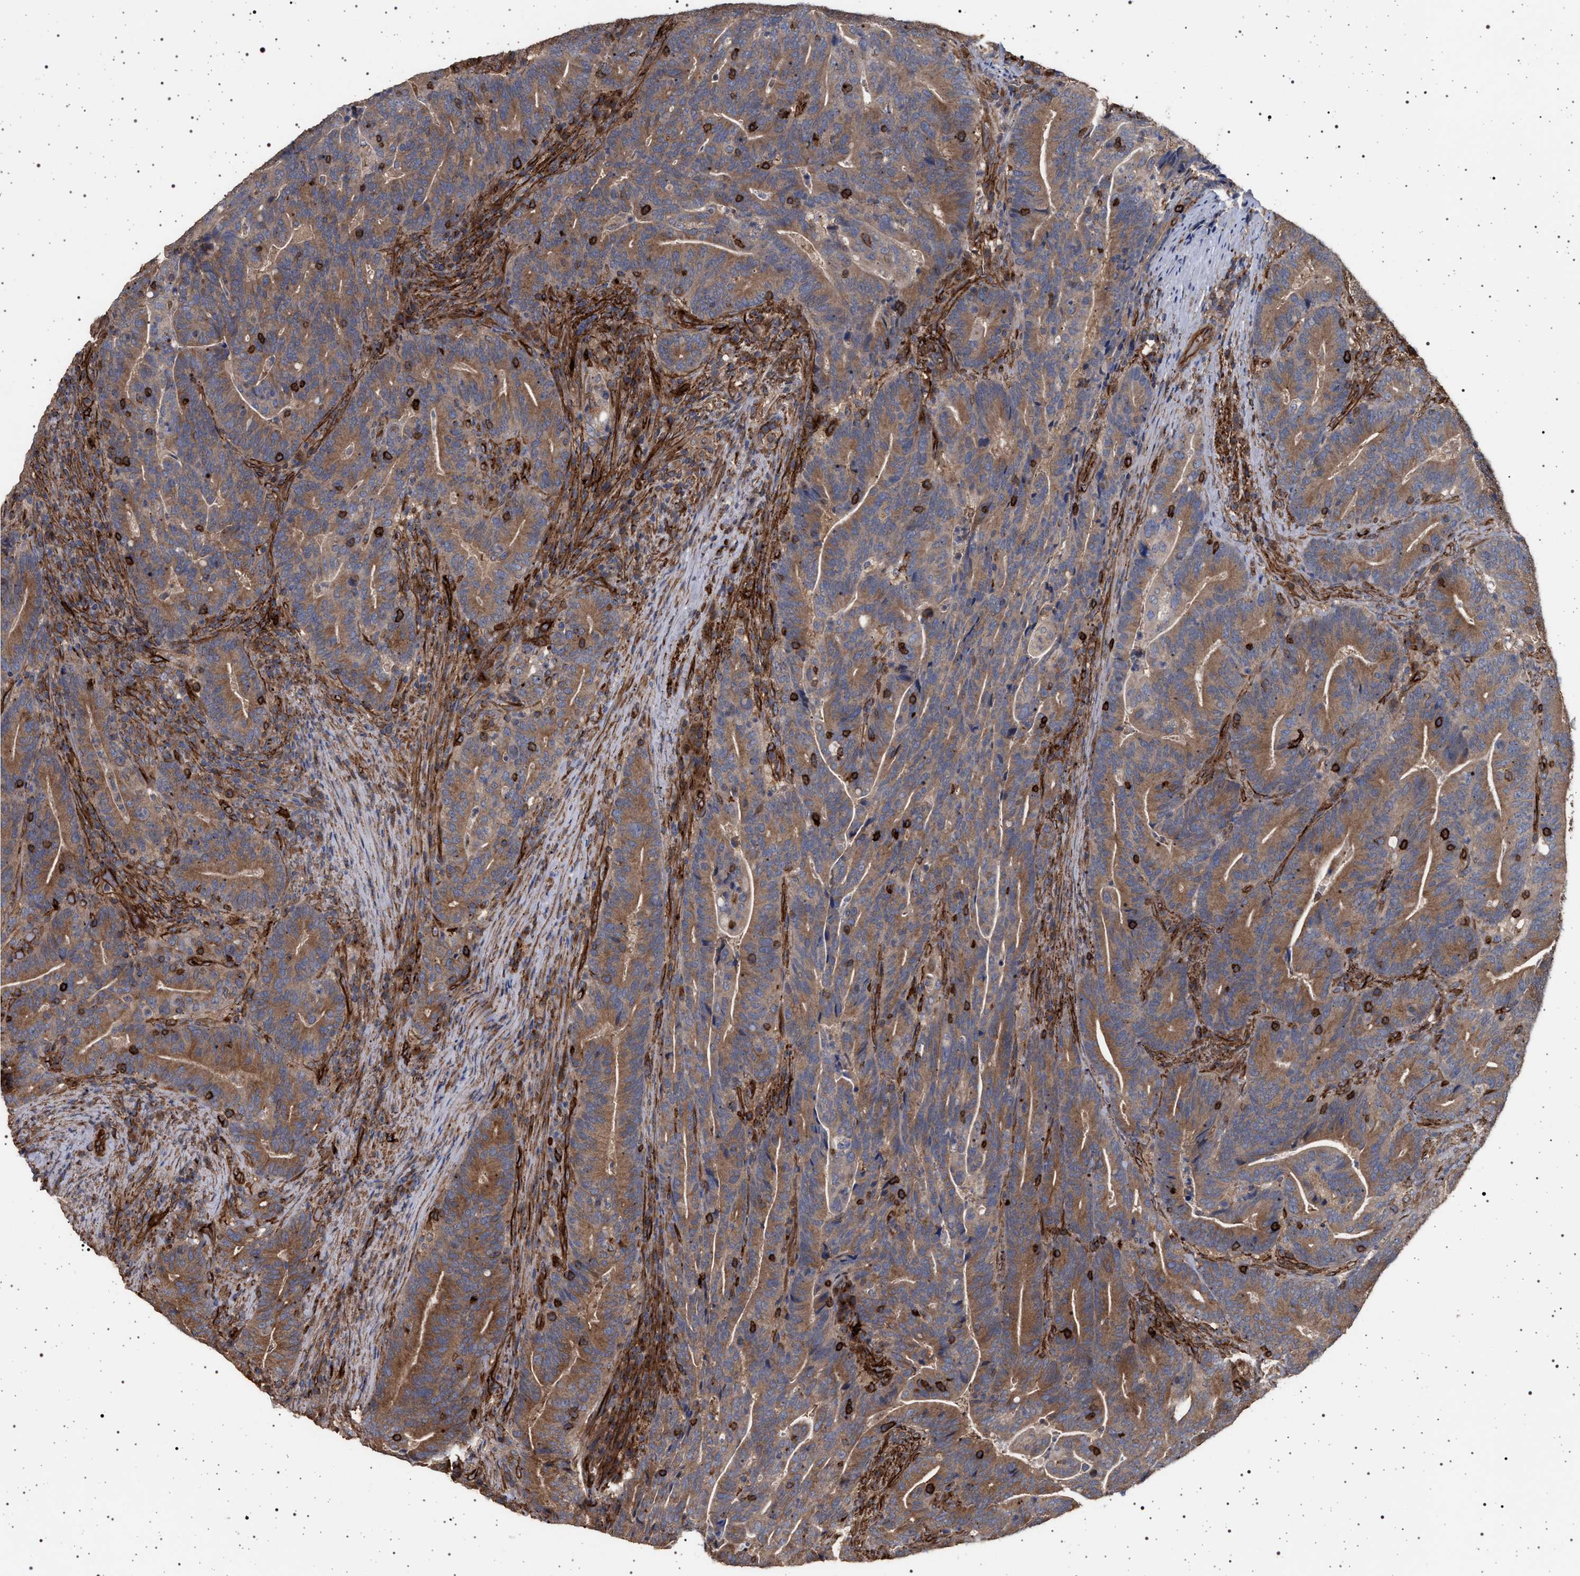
{"staining": {"intensity": "strong", "quantity": ">75%", "location": "cytoplasmic/membranous"}, "tissue": "colorectal cancer", "cell_type": "Tumor cells", "image_type": "cancer", "snomed": [{"axis": "morphology", "description": "Adenocarcinoma, NOS"}, {"axis": "topography", "description": "Colon"}], "caption": "Immunohistochemistry (DAB (3,3'-diaminobenzidine)) staining of human colorectal cancer (adenocarcinoma) shows strong cytoplasmic/membranous protein positivity in about >75% of tumor cells.", "gene": "IFT20", "patient": {"sex": "female", "age": 66}}